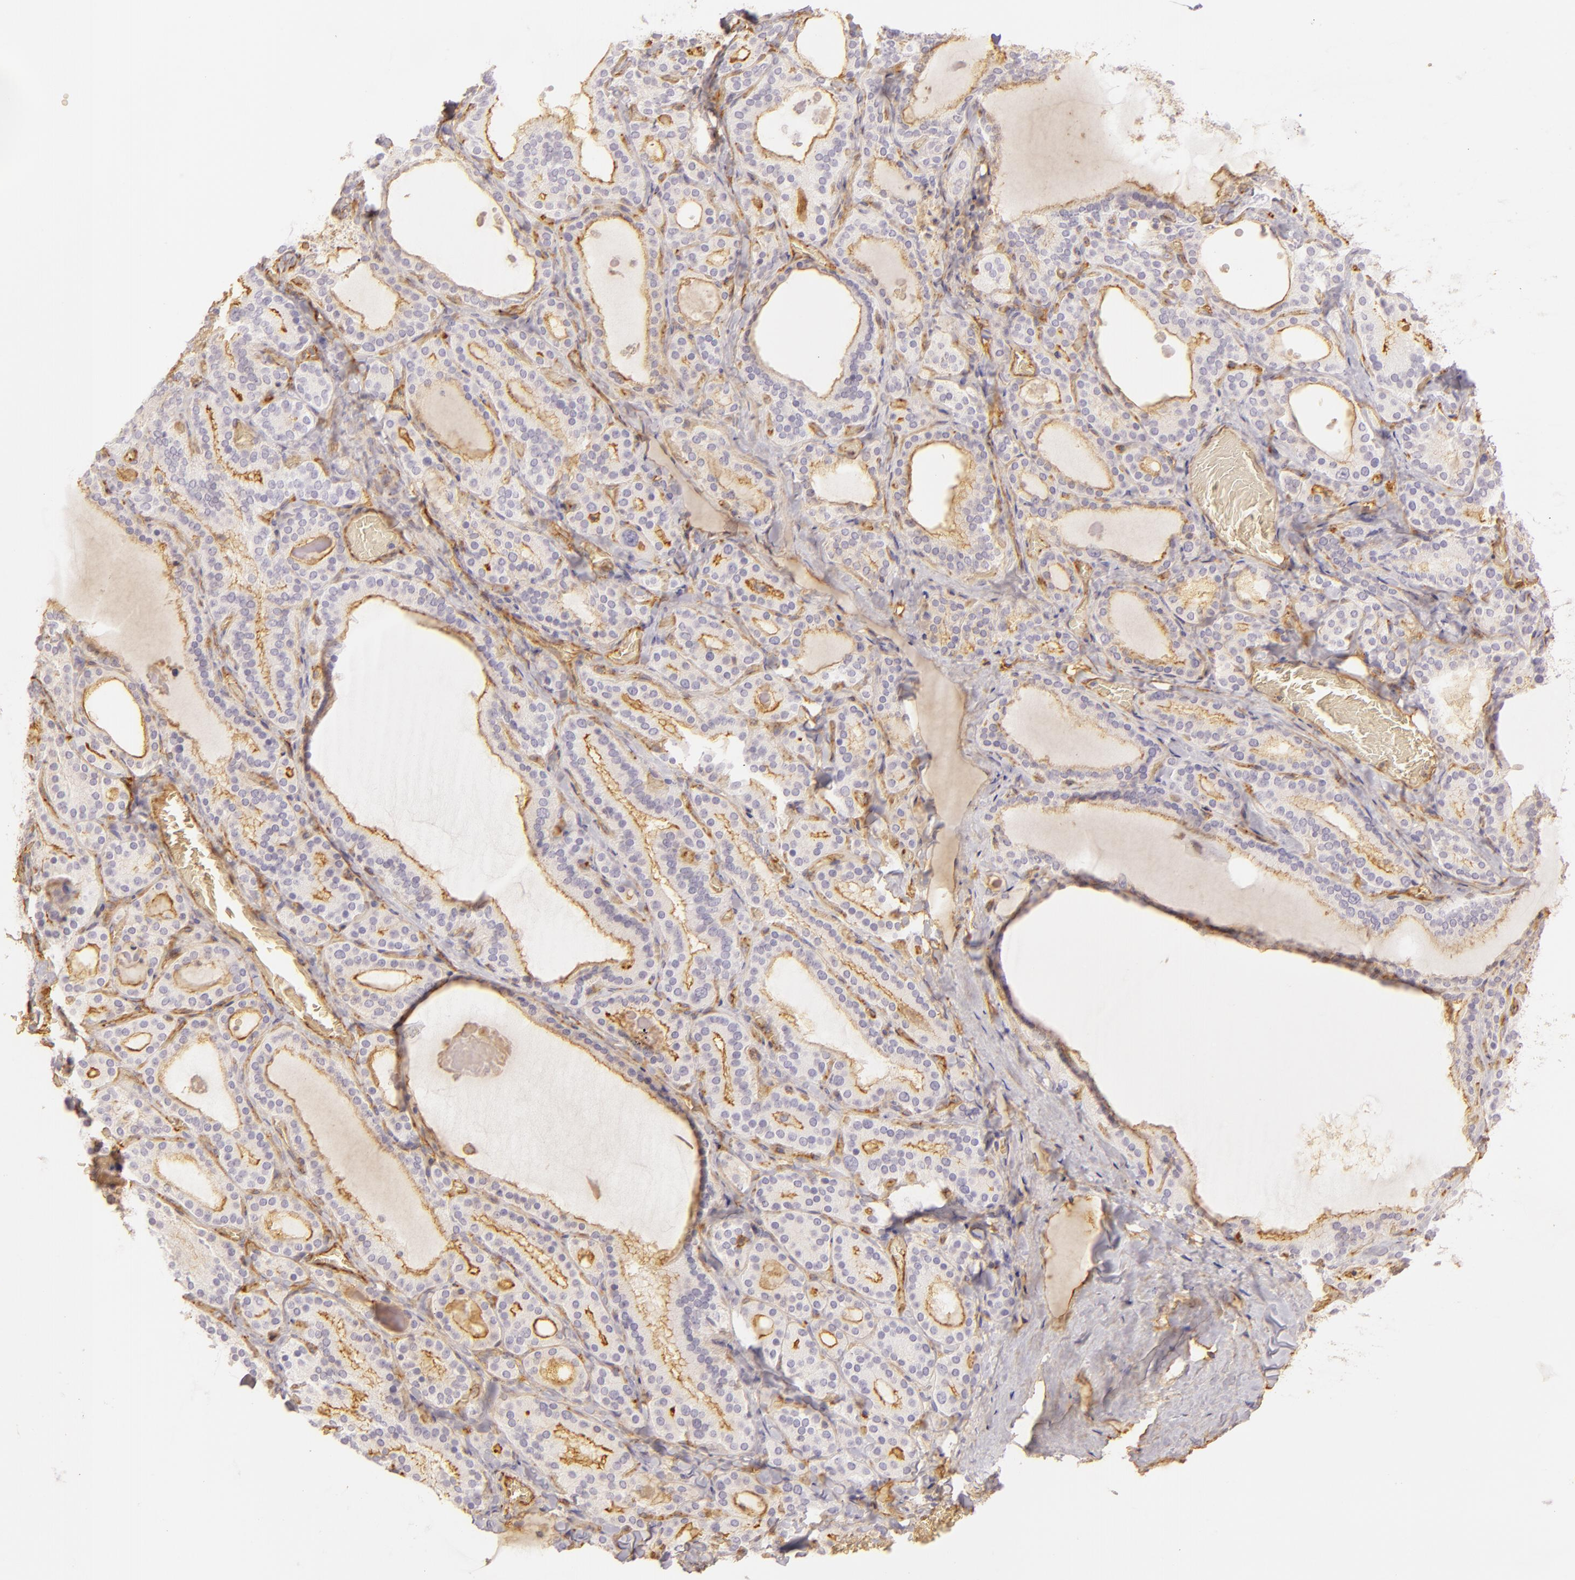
{"staining": {"intensity": "negative", "quantity": "none", "location": "none"}, "tissue": "thyroid gland", "cell_type": "Glandular cells", "image_type": "normal", "snomed": [{"axis": "morphology", "description": "Normal tissue, NOS"}, {"axis": "topography", "description": "Thyroid gland"}], "caption": "This is a image of IHC staining of normal thyroid gland, which shows no expression in glandular cells.", "gene": "CD59", "patient": {"sex": "female", "age": 33}}